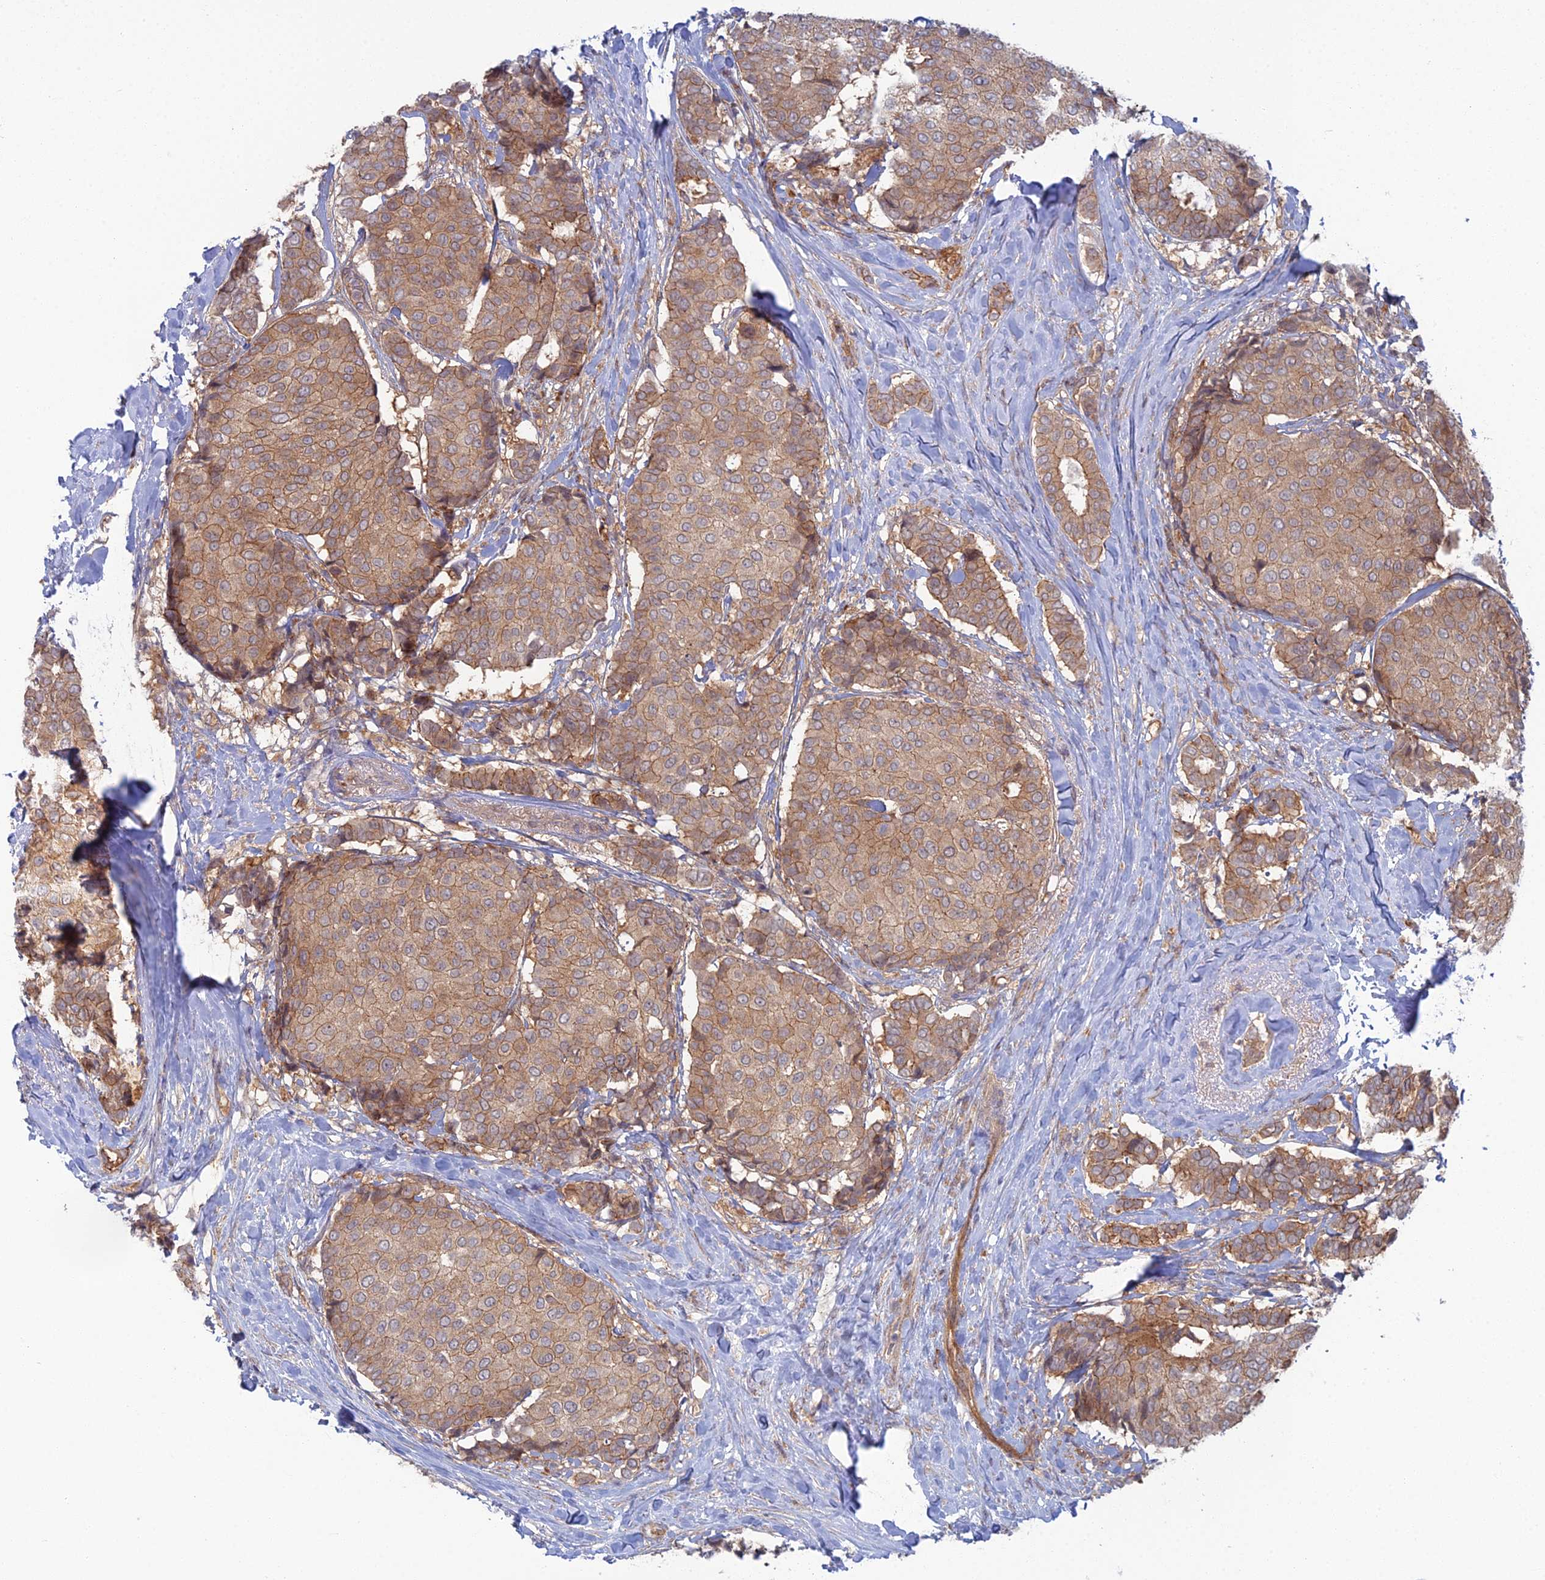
{"staining": {"intensity": "moderate", "quantity": ">75%", "location": "cytoplasmic/membranous"}, "tissue": "breast cancer", "cell_type": "Tumor cells", "image_type": "cancer", "snomed": [{"axis": "morphology", "description": "Duct carcinoma"}, {"axis": "topography", "description": "Breast"}], "caption": "IHC (DAB) staining of human infiltrating ductal carcinoma (breast) reveals moderate cytoplasmic/membranous protein staining in approximately >75% of tumor cells.", "gene": "ABHD1", "patient": {"sex": "female", "age": 75}}